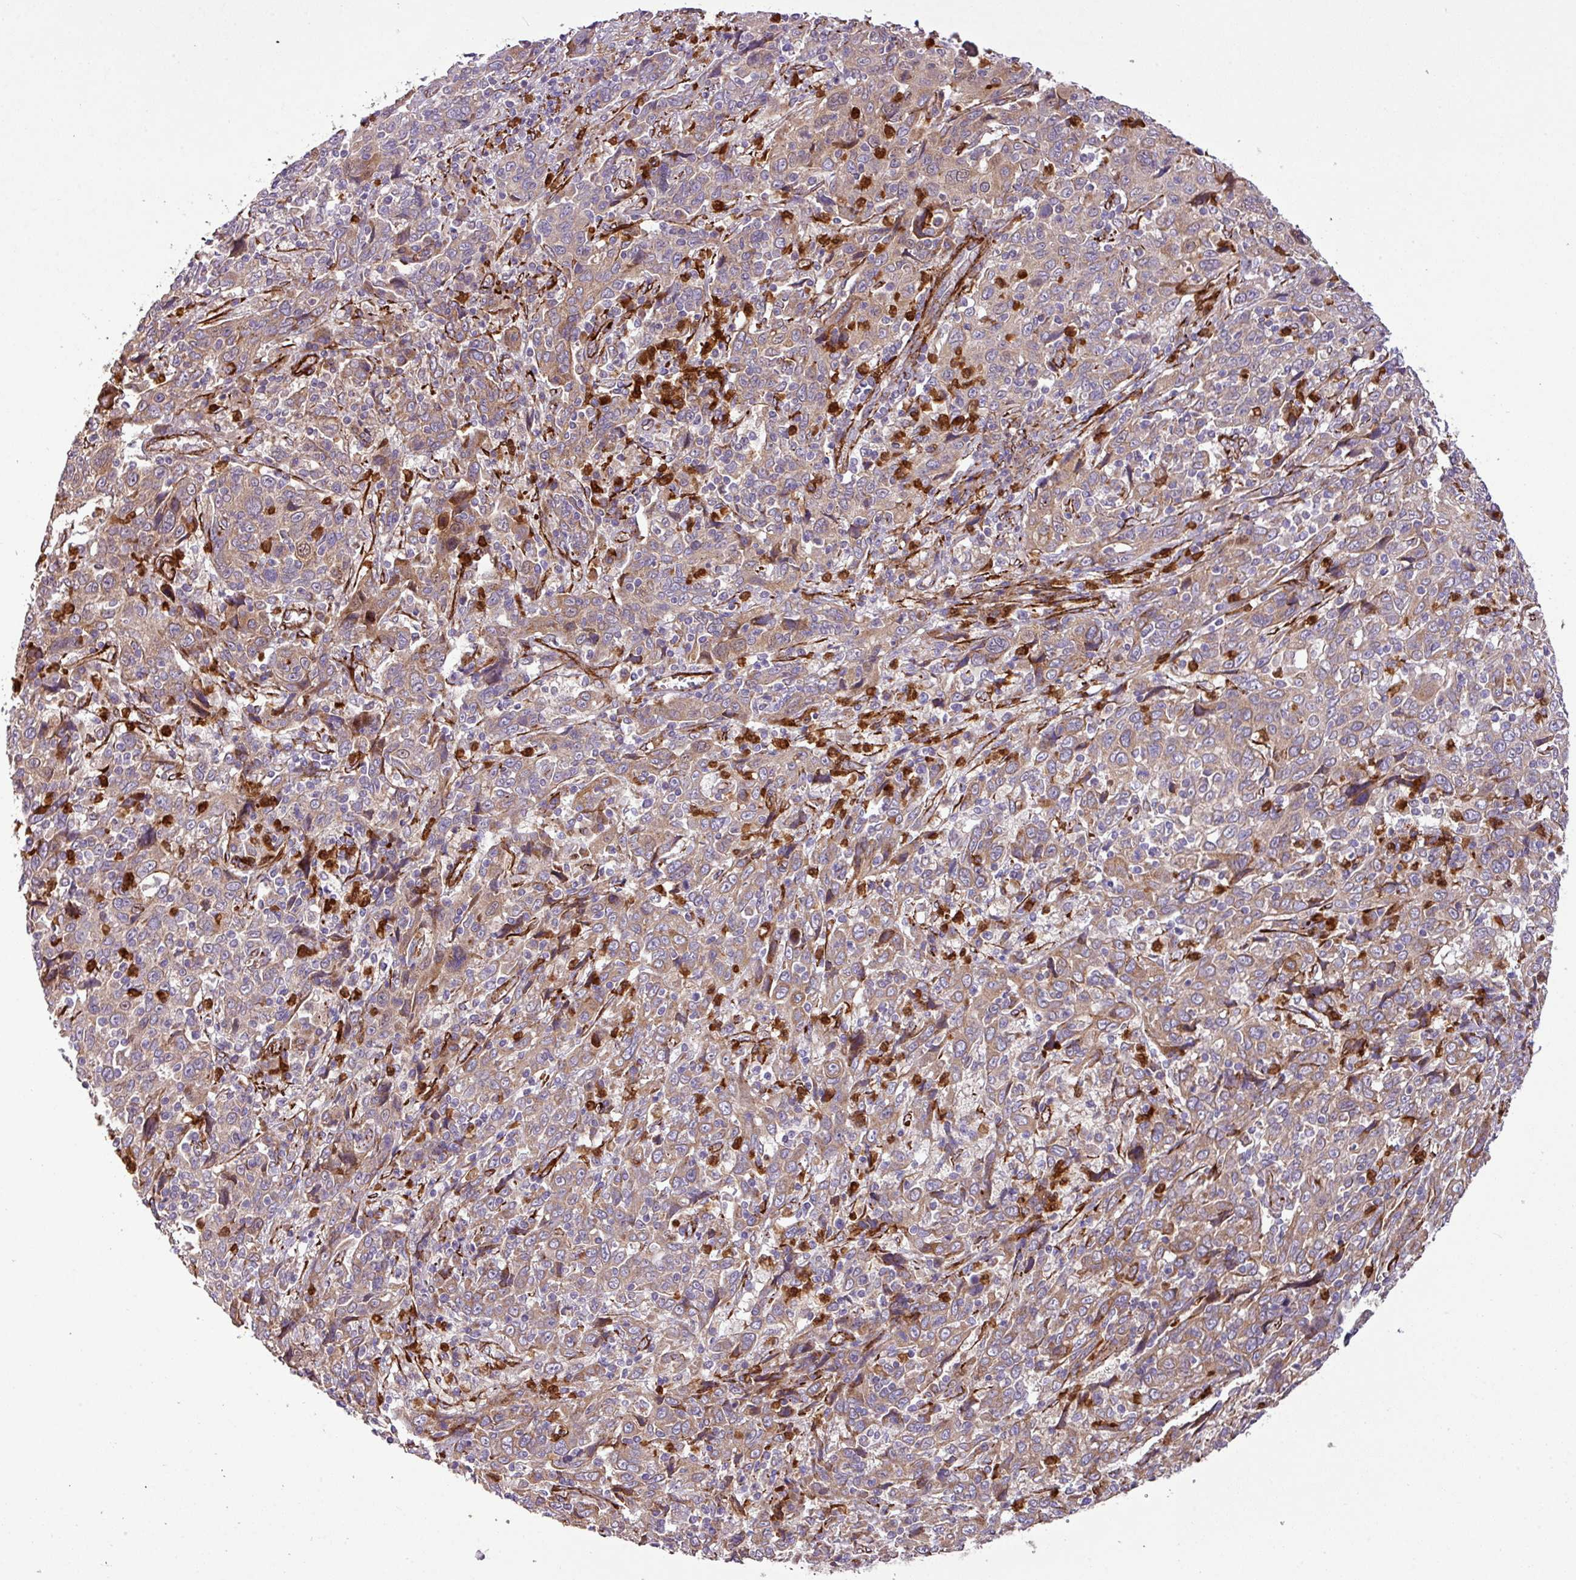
{"staining": {"intensity": "moderate", "quantity": ">75%", "location": "cytoplasmic/membranous"}, "tissue": "cervical cancer", "cell_type": "Tumor cells", "image_type": "cancer", "snomed": [{"axis": "morphology", "description": "Squamous cell carcinoma, NOS"}, {"axis": "topography", "description": "Cervix"}], "caption": "Approximately >75% of tumor cells in cervical cancer (squamous cell carcinoma) exhibit moderate cytoplasmic/membranous protein staining as visualized by brown immunohistochemical staining.", "gene": "FAM47E", "patient": {"sex": "female", "age": 46}}